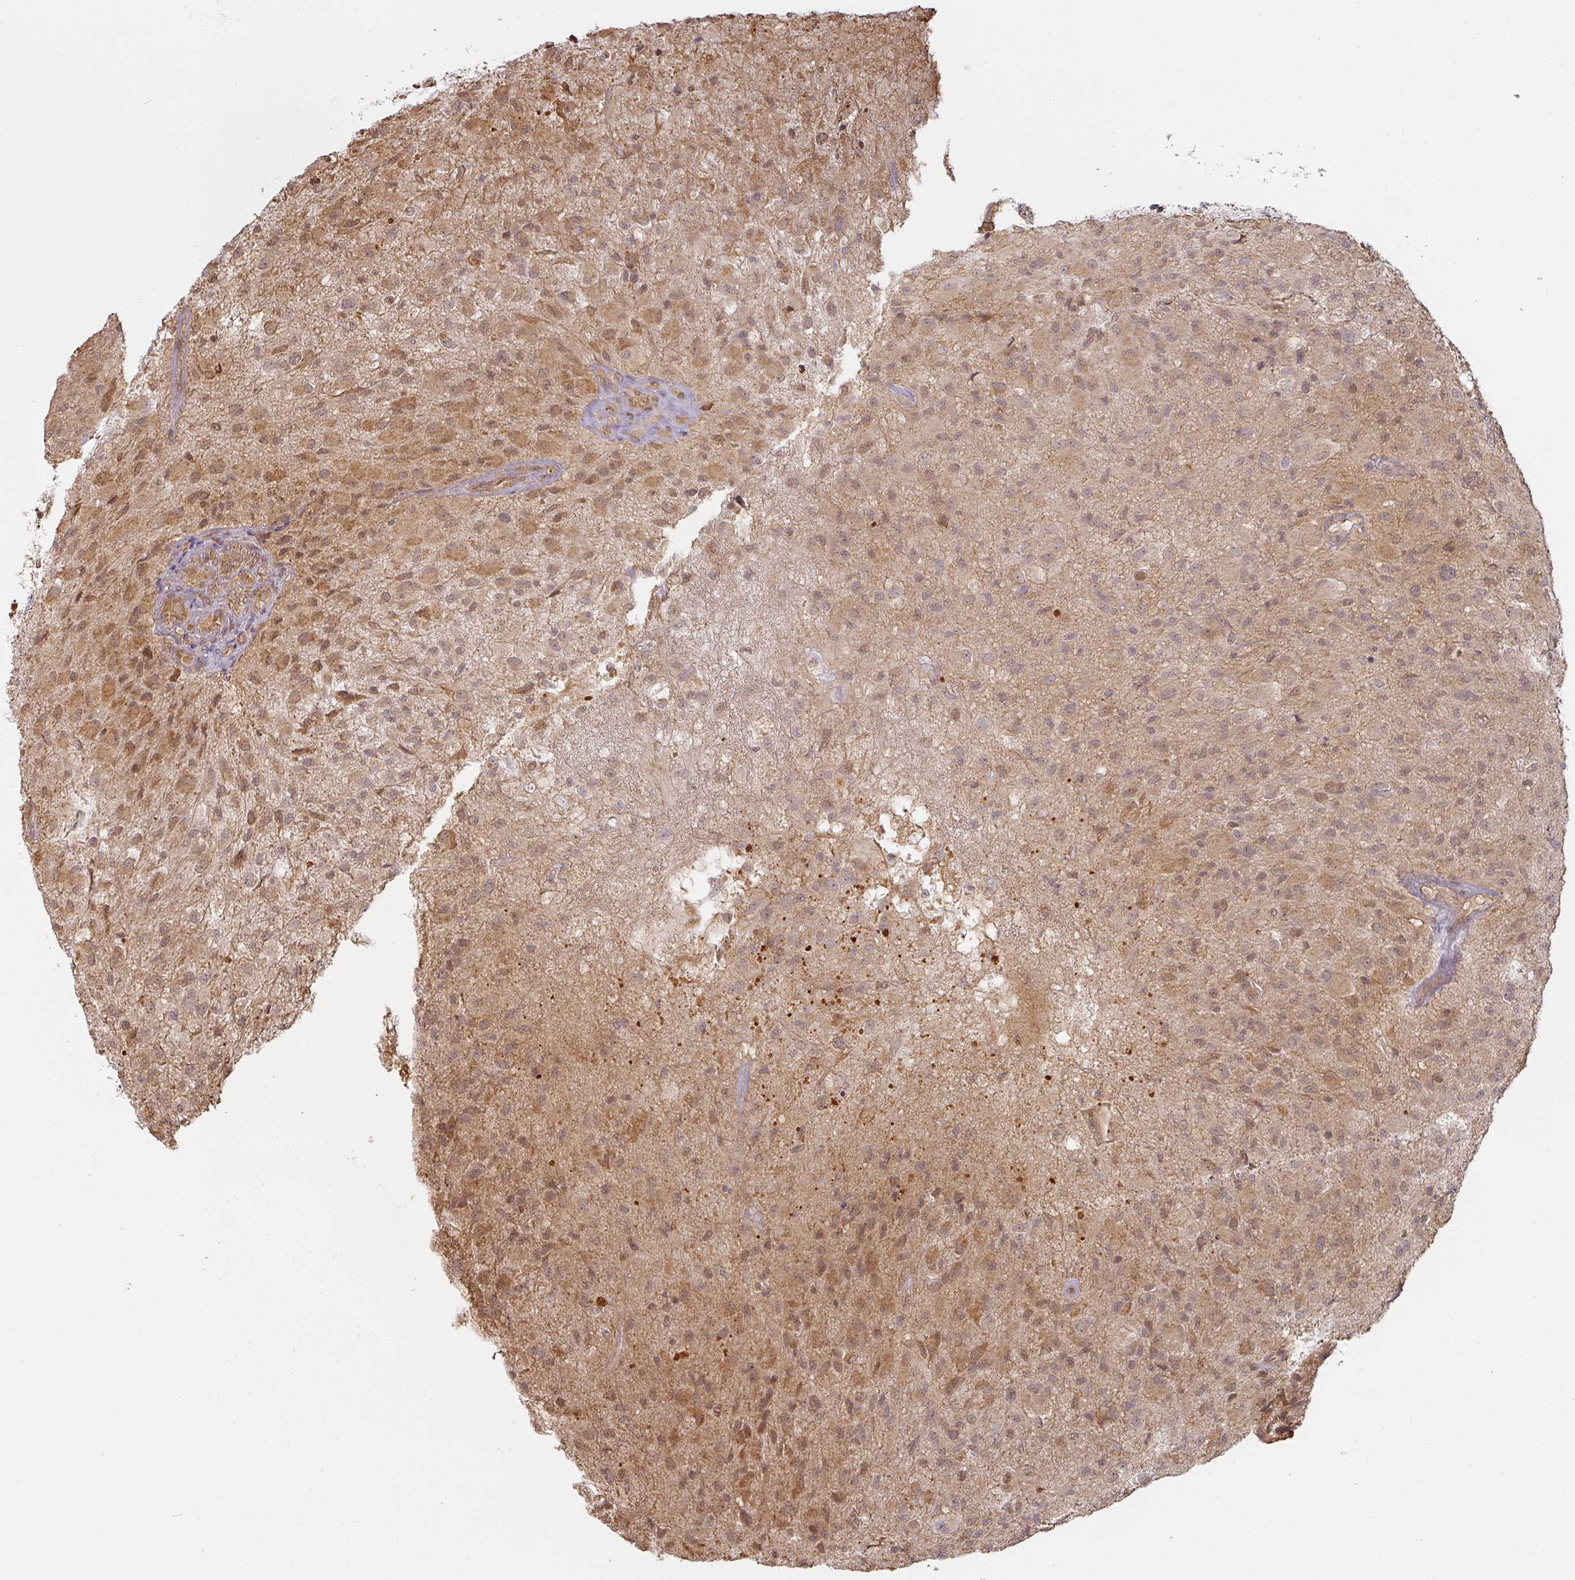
{"staining": {"intensity": "moderate", "quantity": ">75%", "location": "cytoplasmic/membranous,nuclear"}, "tissue": "glioma", "cell_type": "Tumor cells", "image_type": "cancer", "snomed": [{"axis": "morphology", "description": "Glioma, malignant, High grade"}, {"axis": "topography", "description": "Brain"}], "caption": "Glioma tissue displays moderate cytoplasmic/membranous and nuclear positivity in approximately >75% of tumor cells", "gene": "MED19", "patient": {"sex": "female", "age": 67}}